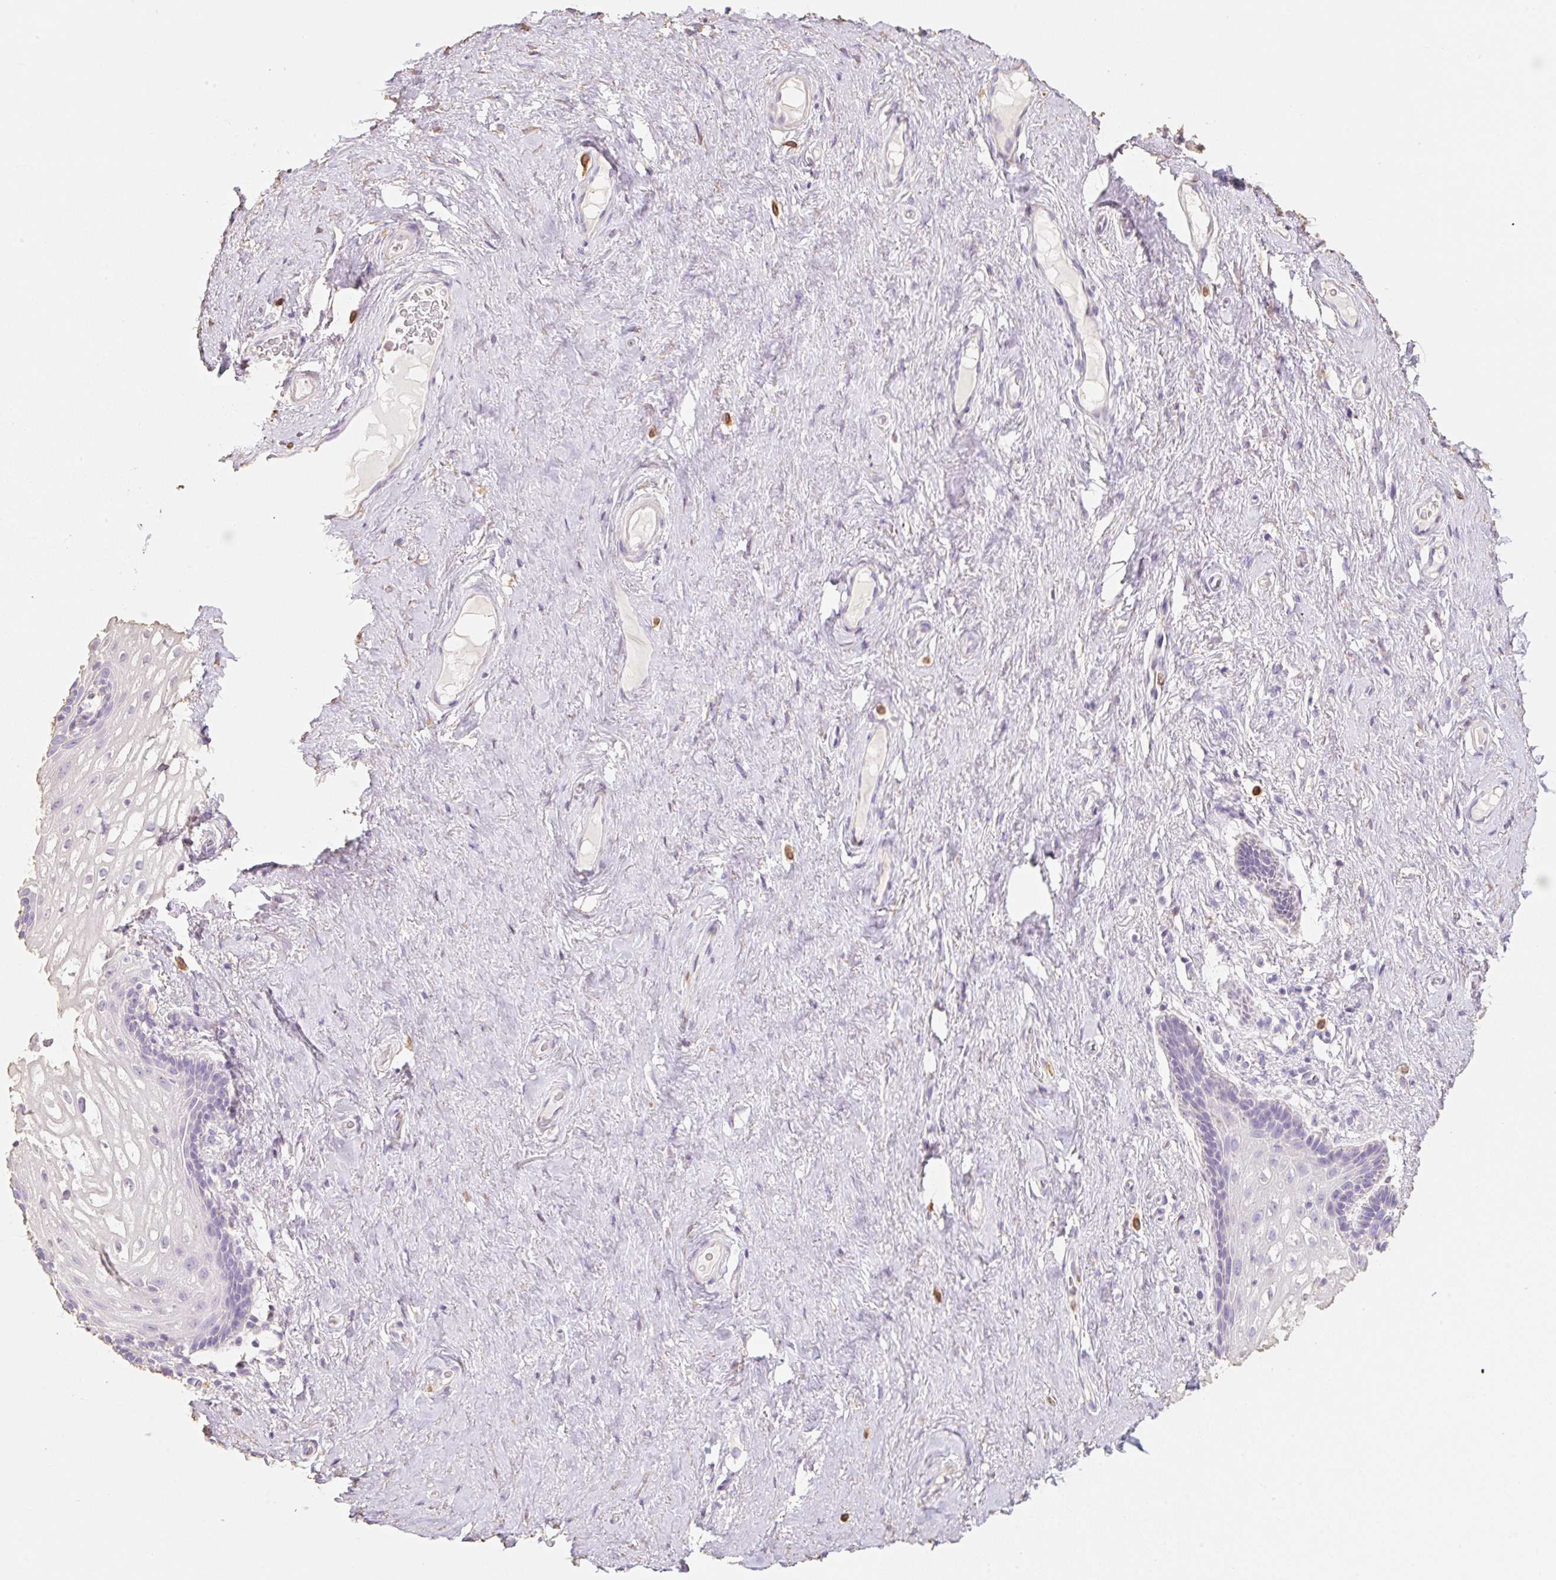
{"staining": {"intensity": "negative", "quantity": "none", "location": "none"}, "tissue": "vagina", "cell_type": "Squamous epithelial cells", "image_type": "normal", "snomed": [{"axis": "morphology", "description": "Normal tissue, NOS"}, {"axis": "topography", "description": "Vagina"}, {"axis": "topography", "description": "Peripheral nerve tissue"}], "caption": "High power microscopy photomicrograph of an immunohistochemistry (IHC) photomicrograph of normal vagina, revealing no significant expression in squamous epithelial cells.", "gene": "MBOAT7", "patient": {"sex": "female", "age": 71}}